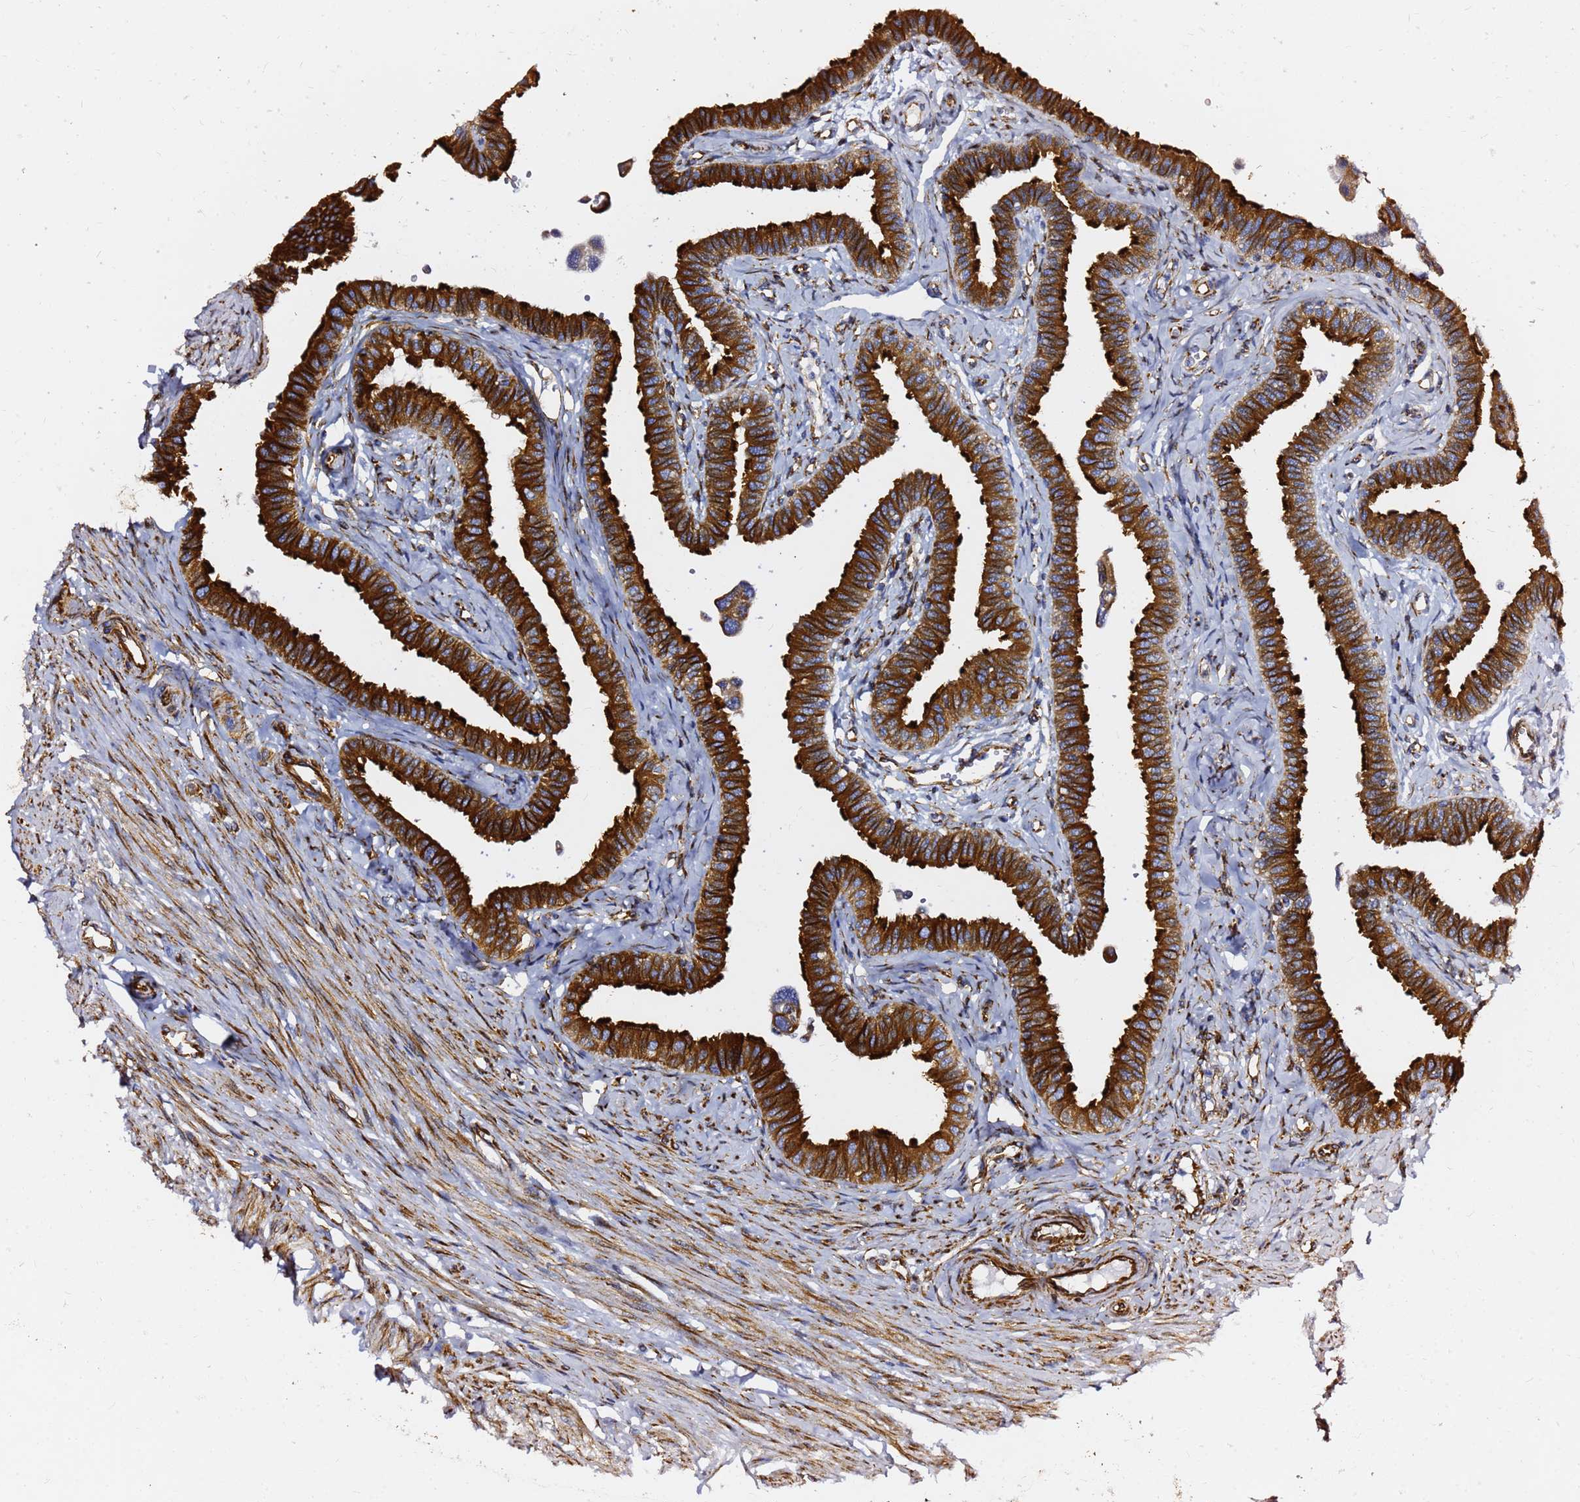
{"staining": {"intensity": "strong", "quantity": ">75%", "location": "cytoplasmic/membranous"}, "tissue": "fallopian tube", "cell_type": "Glandular cells", "image_type": "normal", "snomed": [{"axis": "morphology", "description": "Normal tissue, NOS"}, {"axis": "morphology", "description": "Carcinoma, NOS"}, {"axis": "topography", "description": "Fallopian tube"}, {"axis": "topography", "description": "Ovary"}], "caption": "A brown stain labels strong cytoplasmic/membranous positivity of a protein in glandular cells of unremarkable human fallopian tube.", "gene": "TUBA8", "patient": {"sex": "female", "age": 59}}